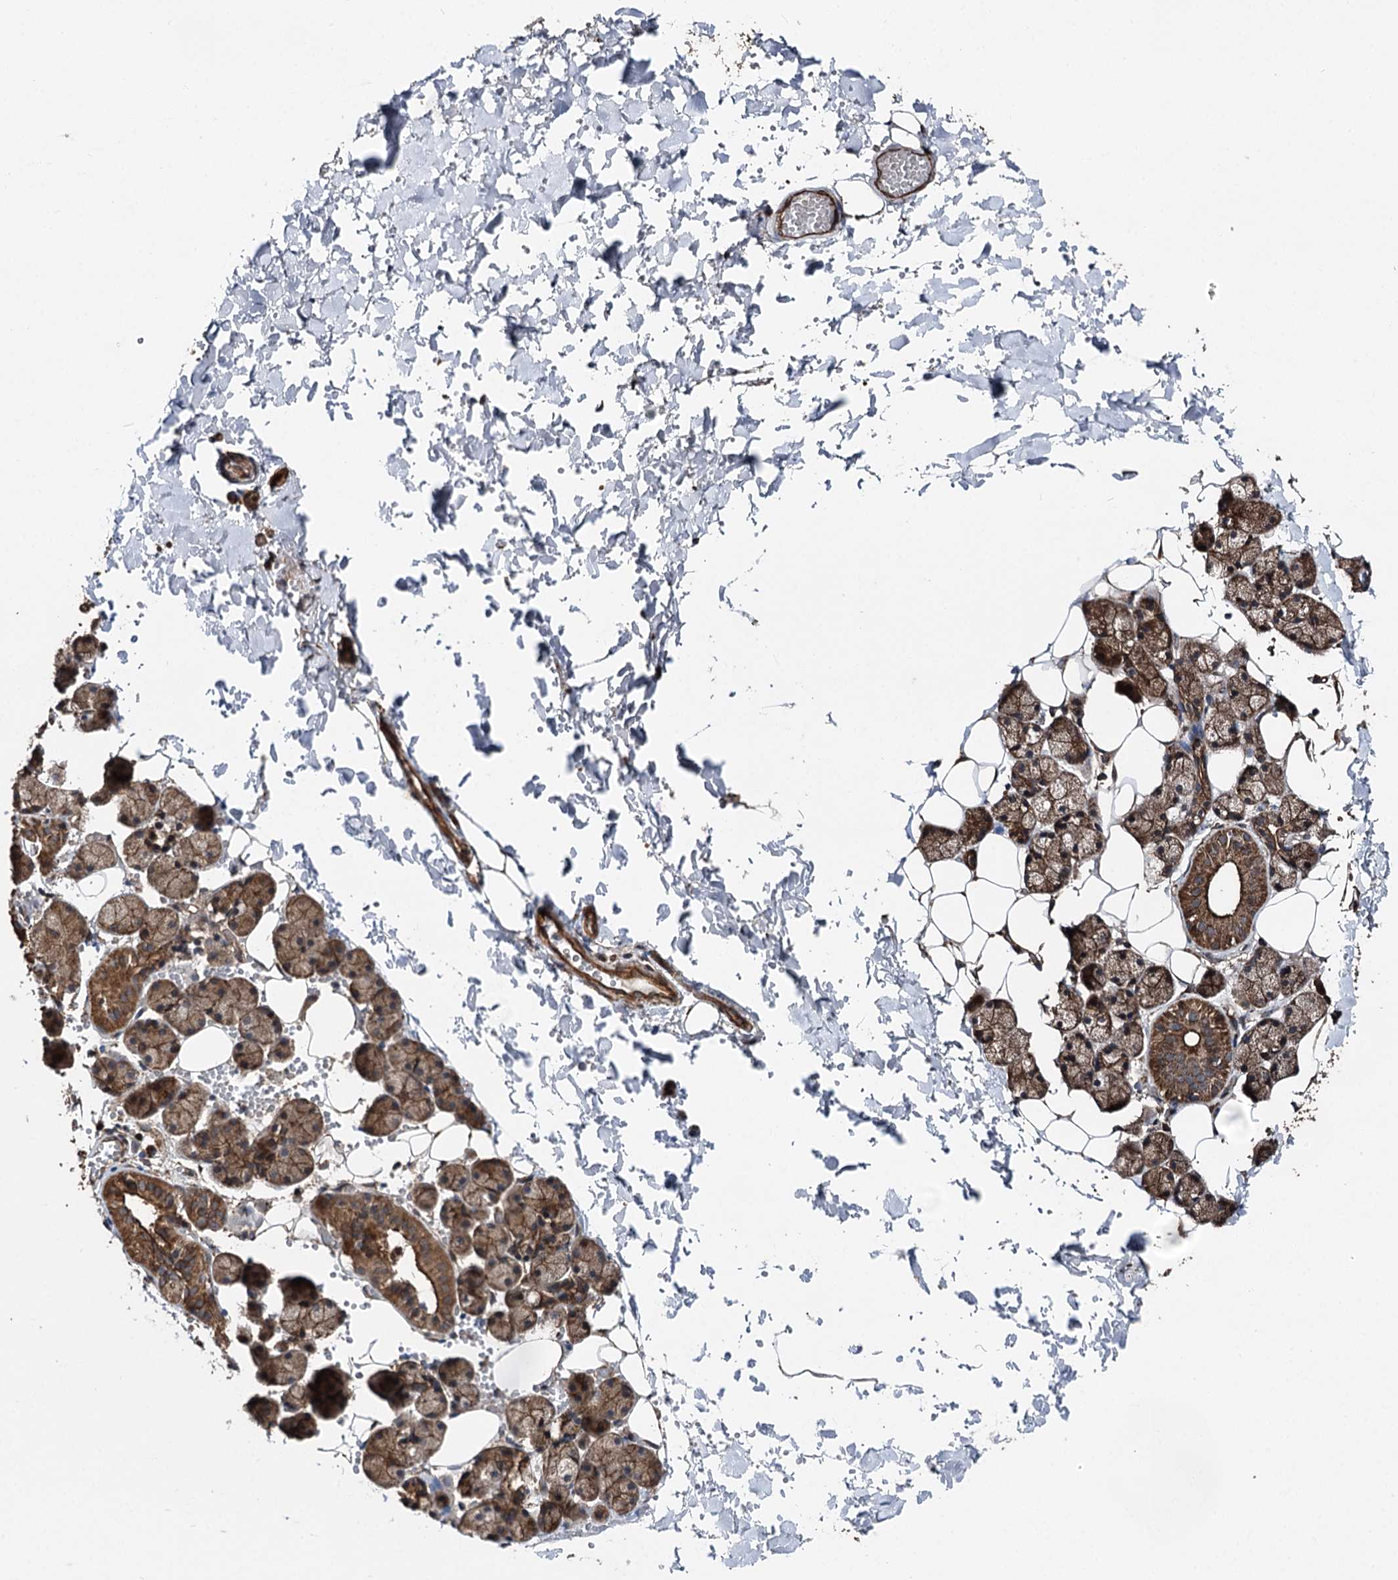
{"staining": {"intensity": "strong", "quantity": ">75%", "location": "cytoplasmic/membranous"}, "tissue": "salivary gland", "cell_type": "Glandular cells", "image_type": "normal", "snomed": [{"axis": "morphology", "description": "Normal tissue, NOS"}, {"axis": "topography", "description": "Salivary gland"}], "caption": "Normal salivary gland exhibits strong cytoplasmic/membranous positivity in approximately >75% of glandular cells, visualized by immunohistochemistry.", "gene": "ITFG2", "patient": {"sex": "female", "age": 33}}